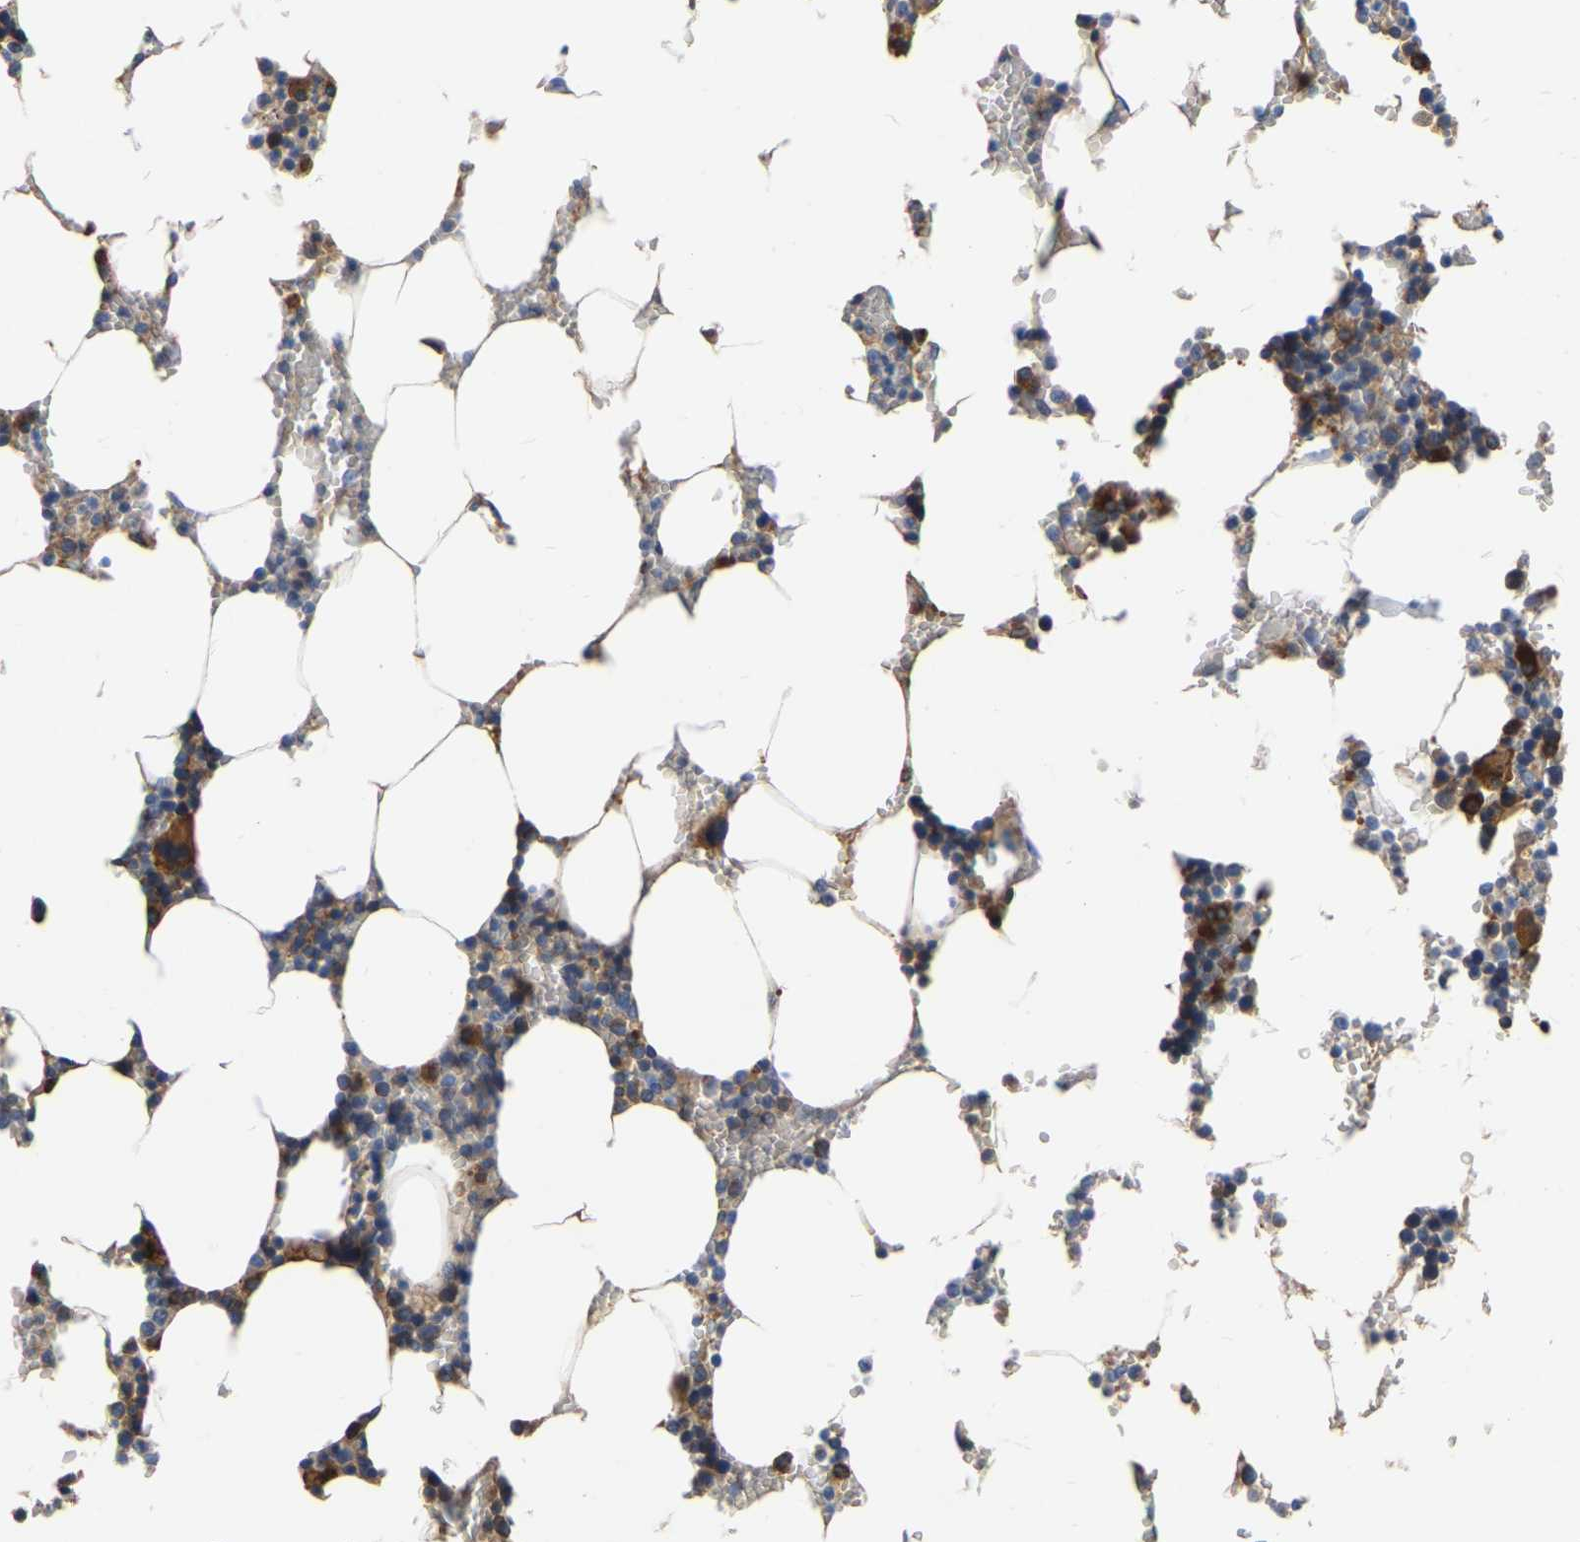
{"staining": {"intensity": "moderate", "quantity": "<25%", "location": "cytoplasmic/membranous"}, "tissue": "bone marrow", "cell_type": "Hematopoietic cells", "image_type": "normal", "snomed": [{"axis": "morphology", "description": "Normal tissue, NOS"}, {"axis": "topography", "description": "Bone marrow"}], "caption": "Immunohistochemical staining of benign bone marrow exhibits low levels of moderate cytoplasmic/membranous staining in about <25% of hematopoietic cells.", "gene": "GARS1", "patient": {"sex": "male", "age": 70}}